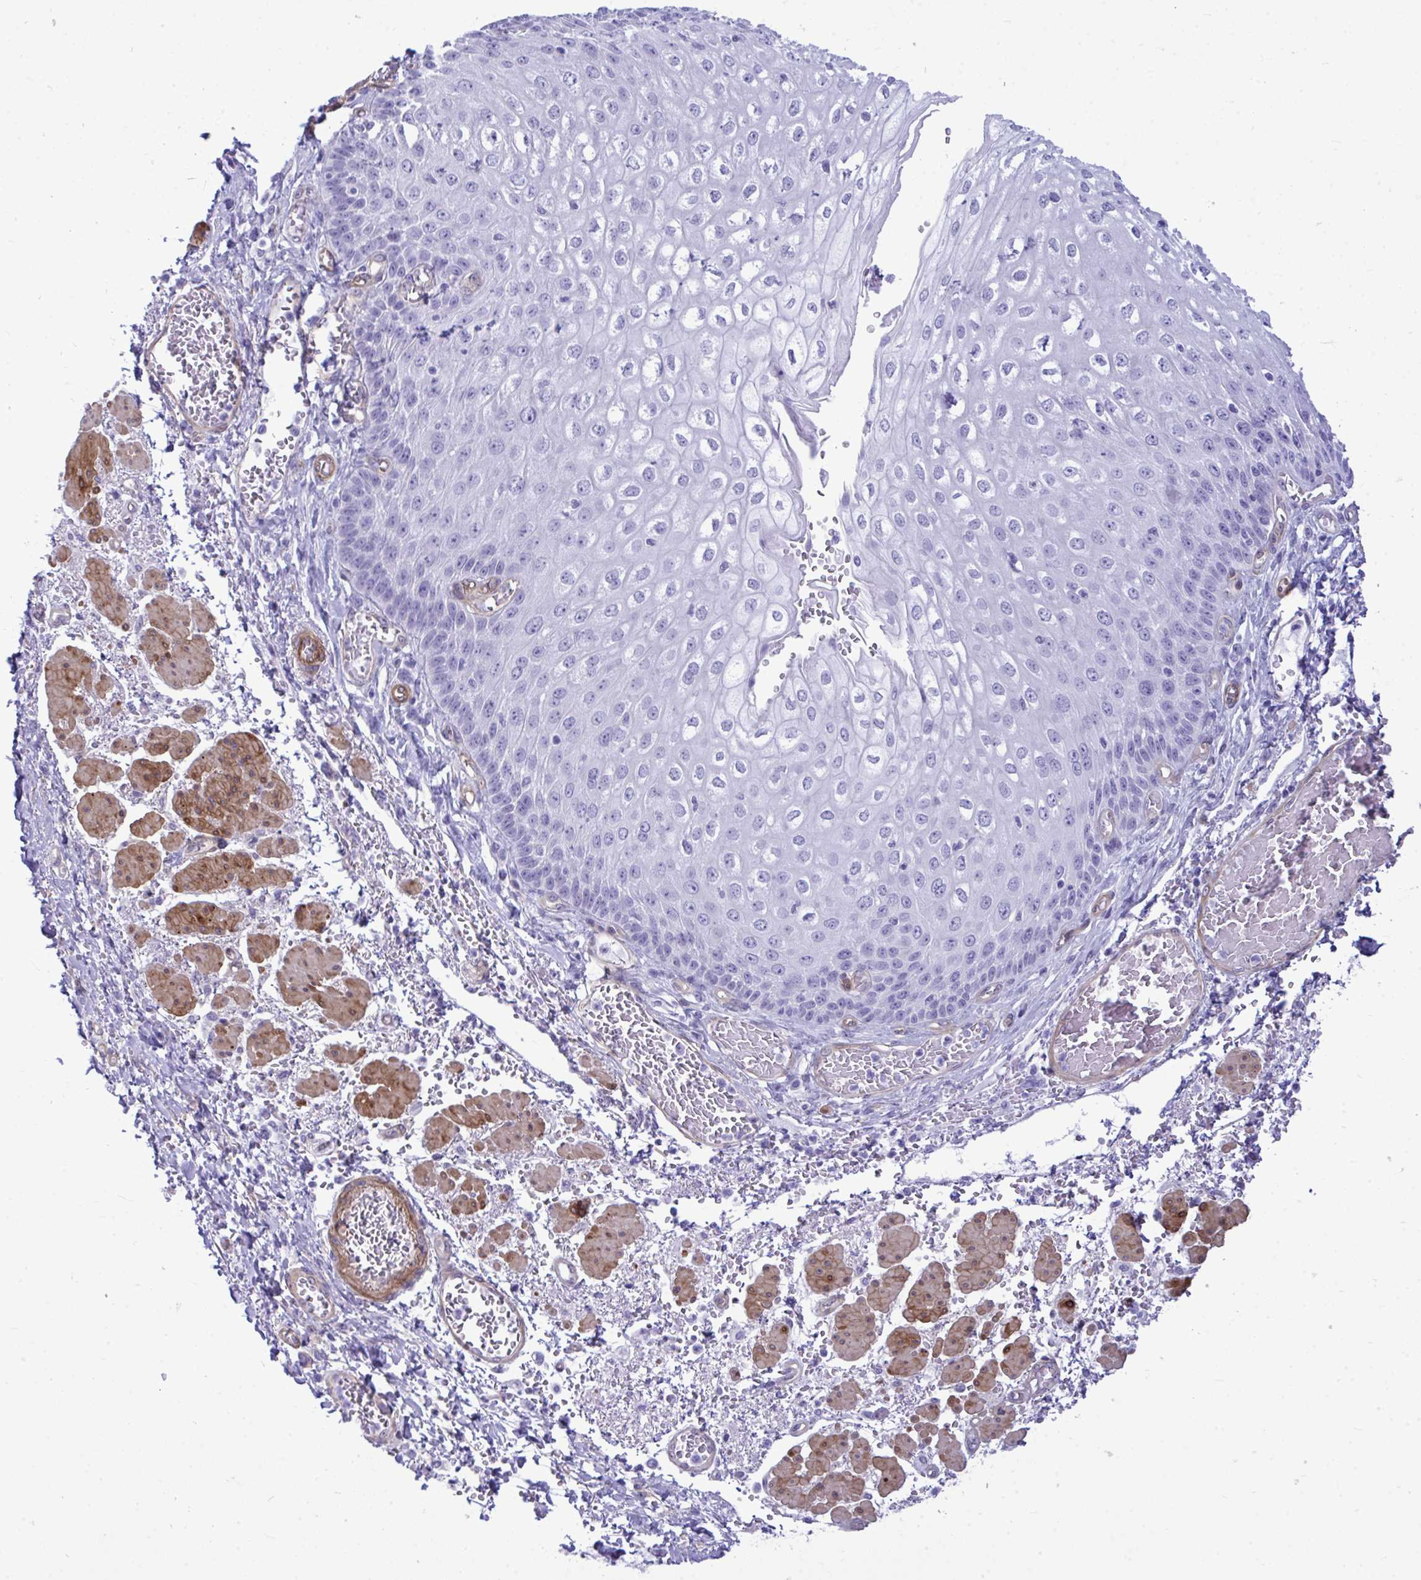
{"staining": {"intensity": "negative", "quantity": "none", "location": "none"}, "tissue": "esophagus", "cell_type": "Squamous epithelial cells", "image_type": "normal", "snomed": [{"axis": "morphology", "description": "Normal tissue, NOS"}, {"axis": "morphology", "description": "Adenocarcinoma, NOS"}, {"axis": "topography", "description": "Esophagus"}], "caption": "The micrograph shows no staining of squamous epithelial cells in normal esophagus.", "gene": "LIMS2", "patient": {"sex": "male", "age": 81}}